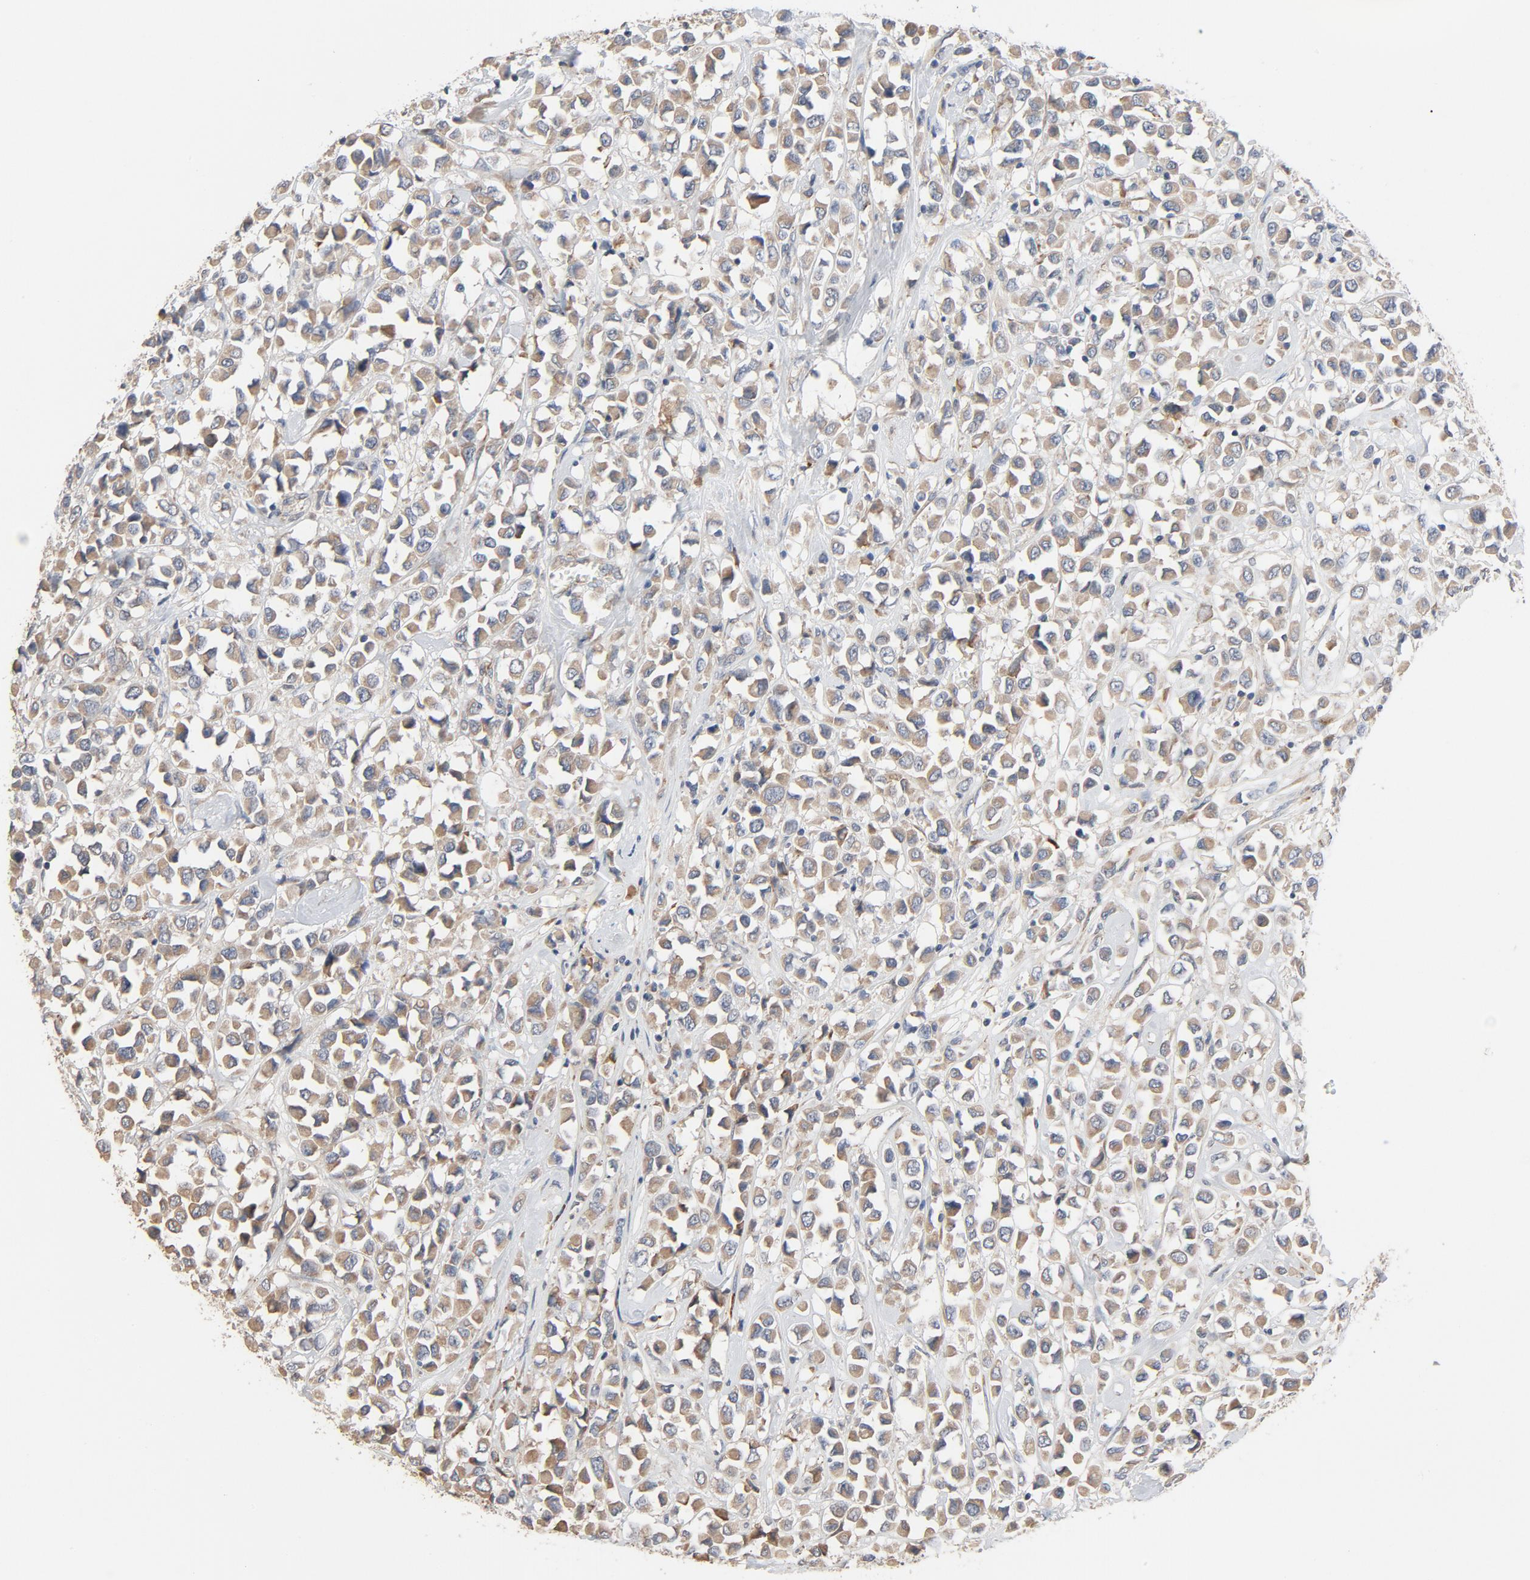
{"staining": {"intensity": "weak", "quantity": ">75%", "location": "cytoplasmic/membranous"}, "tissue": "breast cancer", "cell_type": "Tumor cells", "image_type": "cancer", "snomed": [{"axis": "morphology", "description": "Duct carcinoma"}, {"axis": "topography", "description": "Breast"}], "caption": "Immunohistochemistry (IHC) micrograph of neoplastic tissue: breast cancer (infiltrating ductal carcinoma) stained using IHC displays low levels of weak protein expression localized specifically in the cytoplasmic/membranous of tumor cells, appearing as a cytoplasmic/membranous brown color.", "gene": "TLR4", "patient": {"sex": "female", "age": 61}}